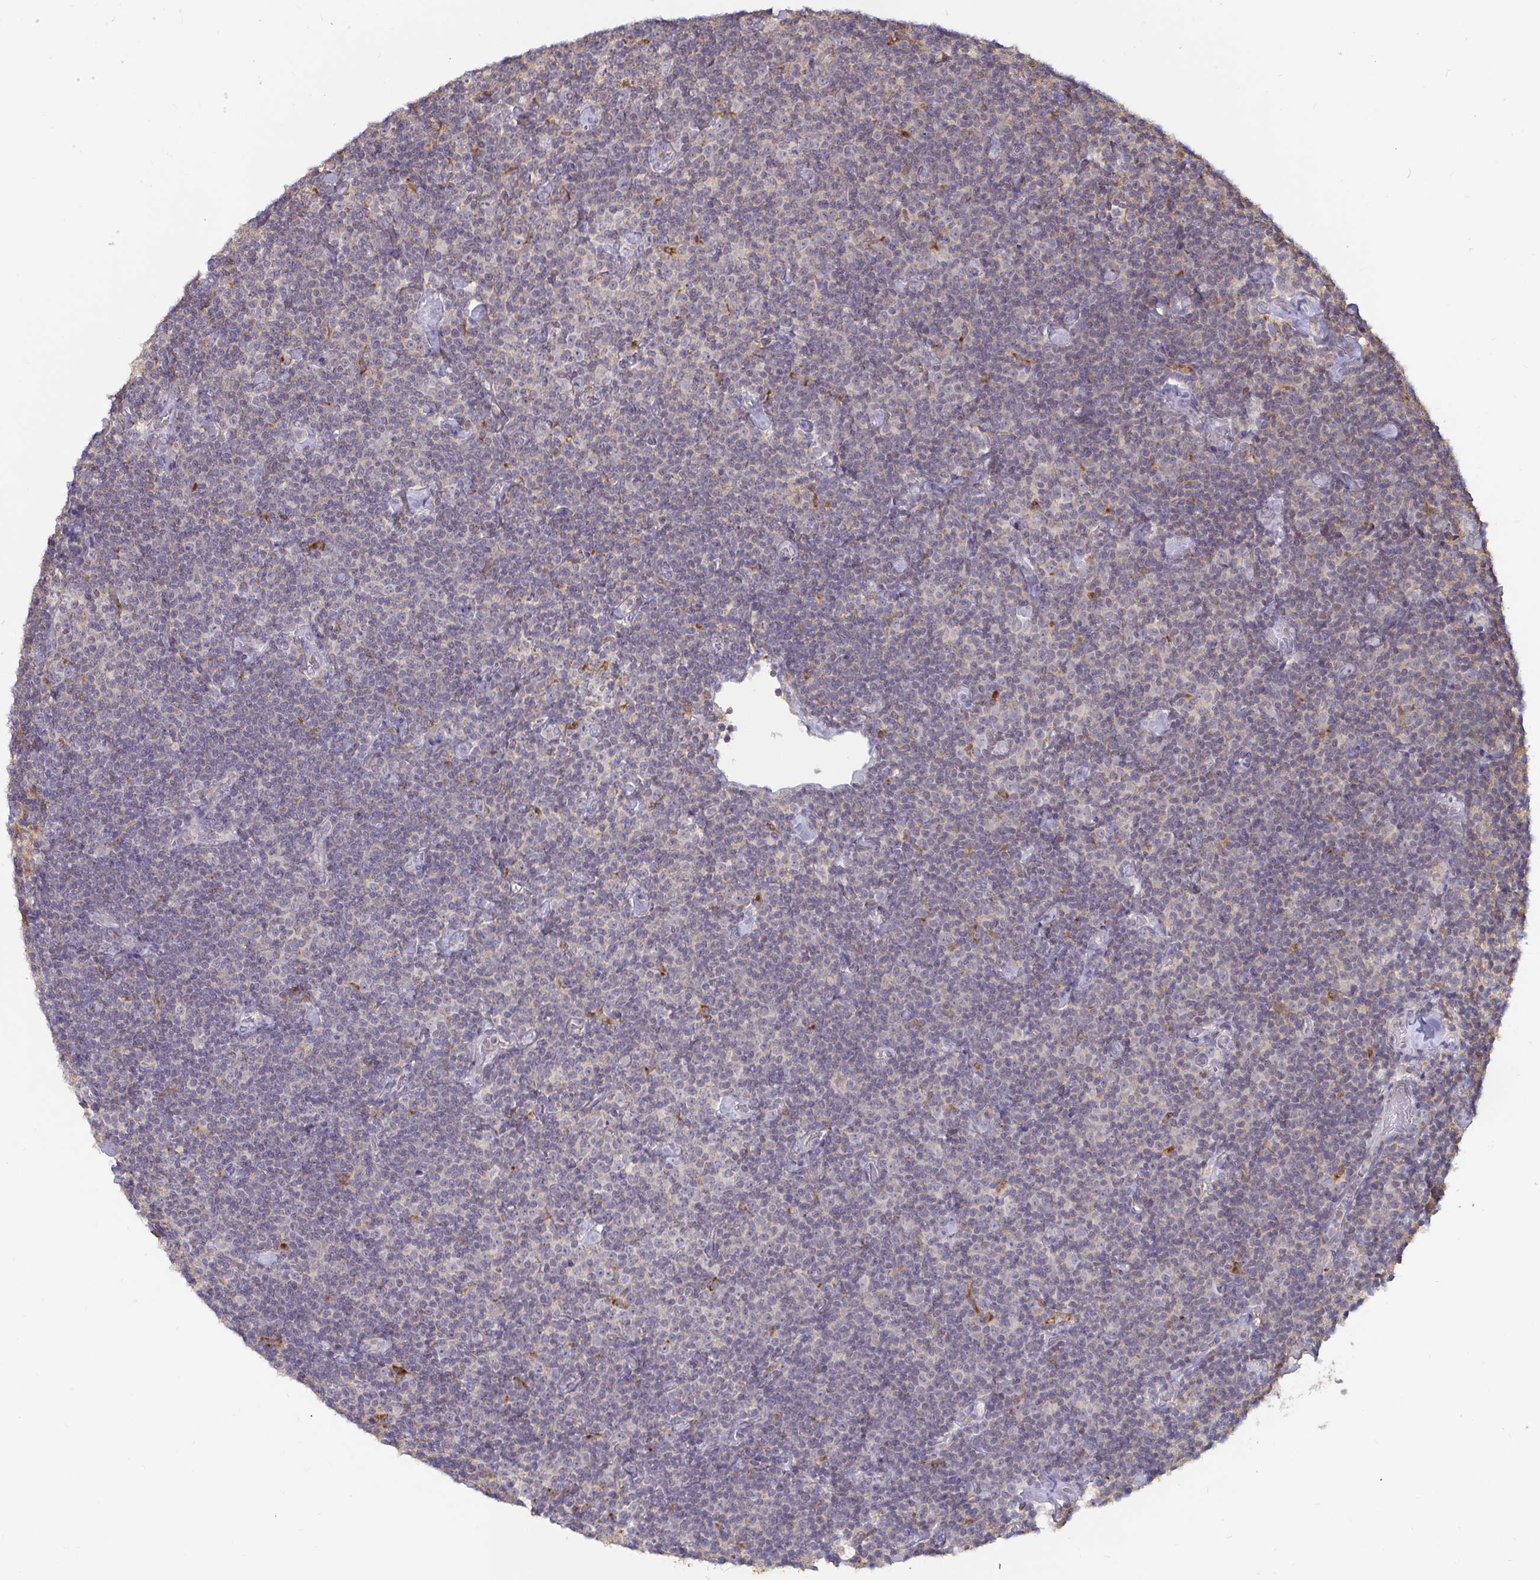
{"staining": {"intensity": "negative", "quantity": "none", "location": "none"}, "tissue": "lymphoma", "cell_type": "Tumor cells", "image_type": "cancer", "snomed": [{"axis": "morphology", "description": "Malignant lymphoma, non-Hodgkin's type, Low grade"}, {"axis": "topography", "description": "Lymph node"}], "caption": "Immunohistochemistry (IHC) photomicrograph of human malignant lymphoma, non-Hodgkin's type (low-grade) stained for a protein (brown), which displays no positivity in tumor cells. (Stains: DAB immunohistochemistry (IHC) with hematoxylin counter stain, Microscopy: brightfield microscopy at high magnification).", "gene": "CDH18", "patient": {"sex": "male", "age": 81}}